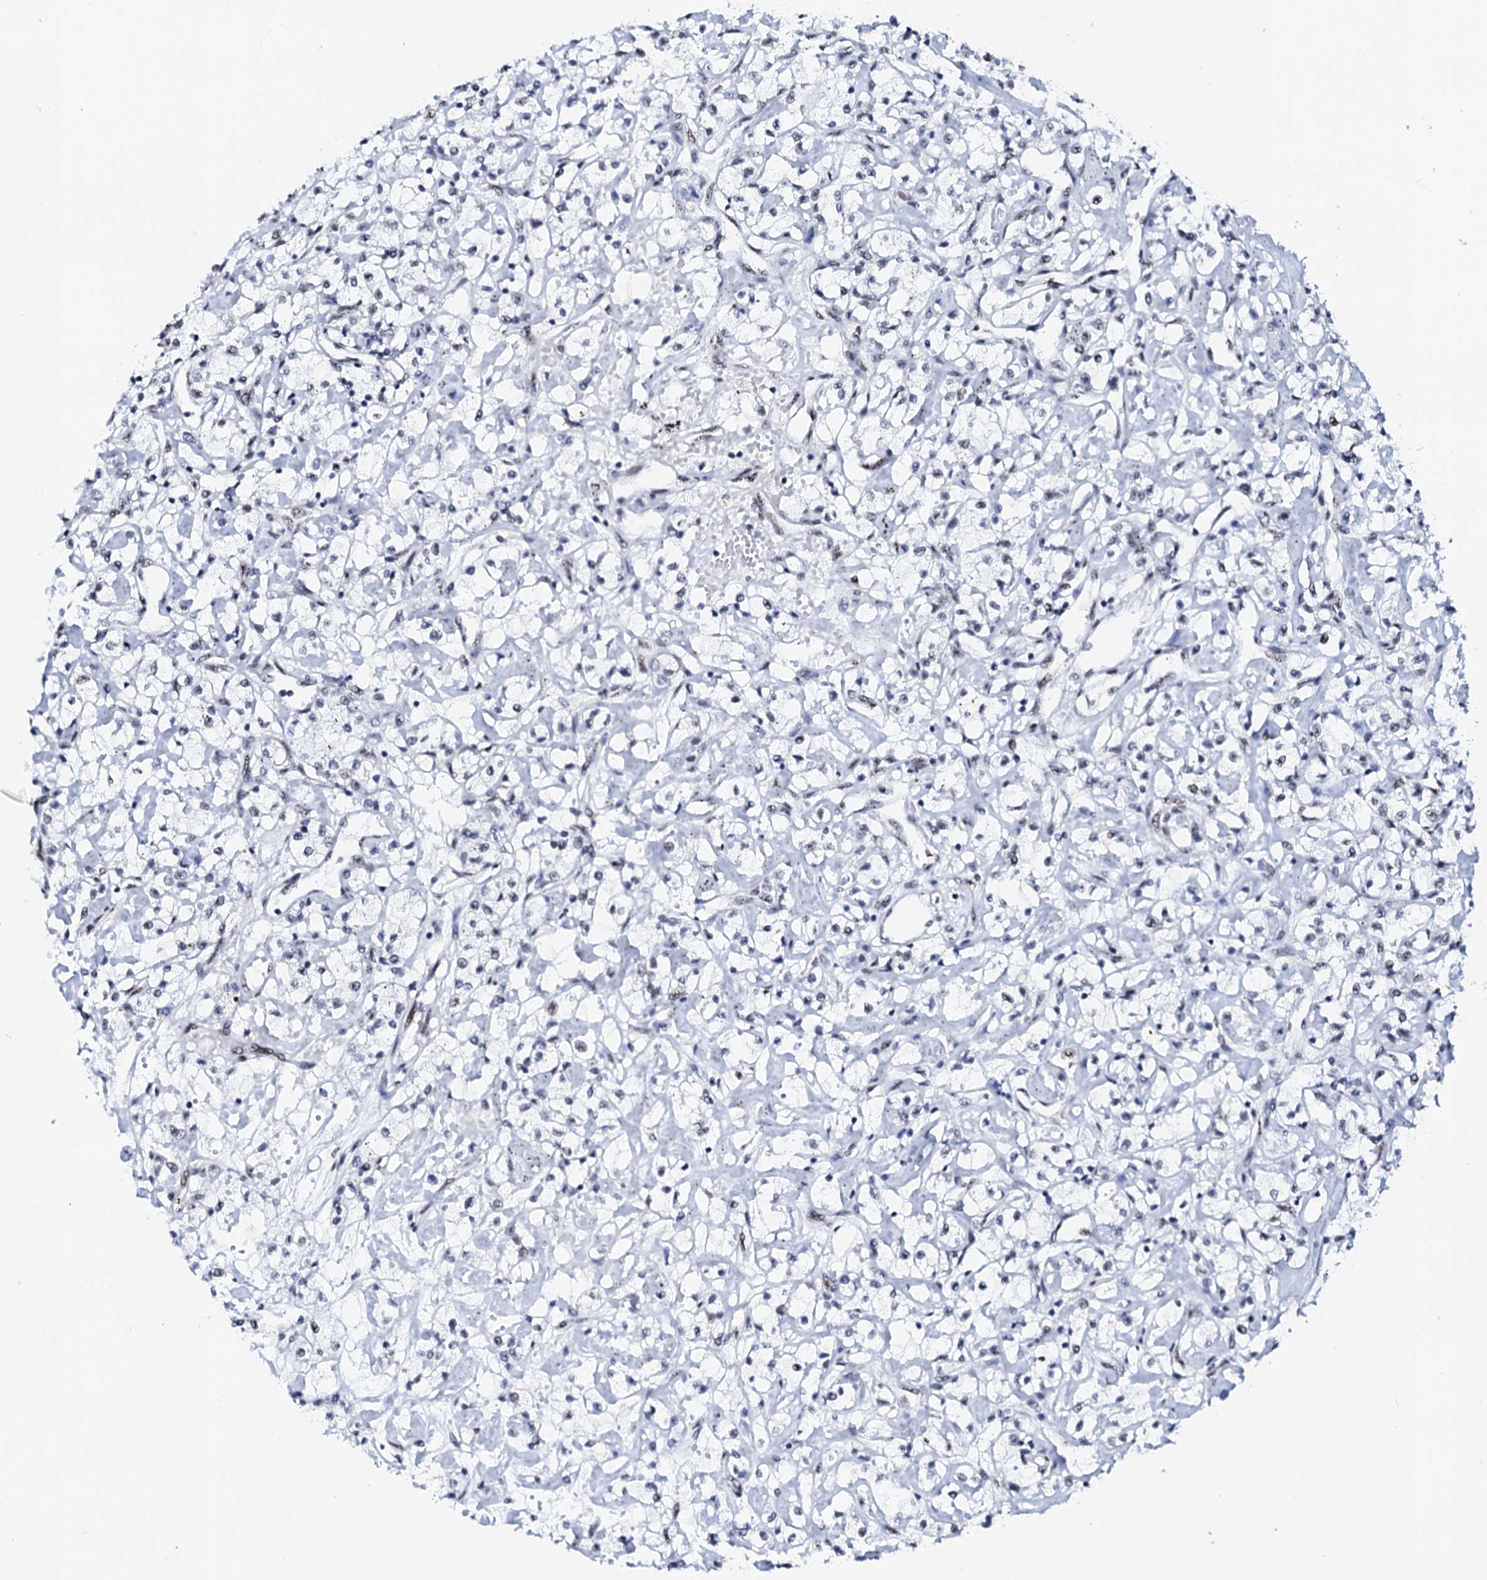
{"staining": {"intensity": "weak", "quantity": "<25%", "location": "nuclear"}, "tissue": "renal cancer", "cell_type": "Tumor cells", "image_type": "cancer", "snomed": [{"axis": "morphology", "description": "Adenocarcinoma, NOS"}, {"axis": "topography", "description": "Kidney"}], "caption": "There is no significant positivity in tumor cells of renal cancer (adenocarcinoma).", "gene": "NKAPD1", "patient": {"sex": "female", "age": 59}}